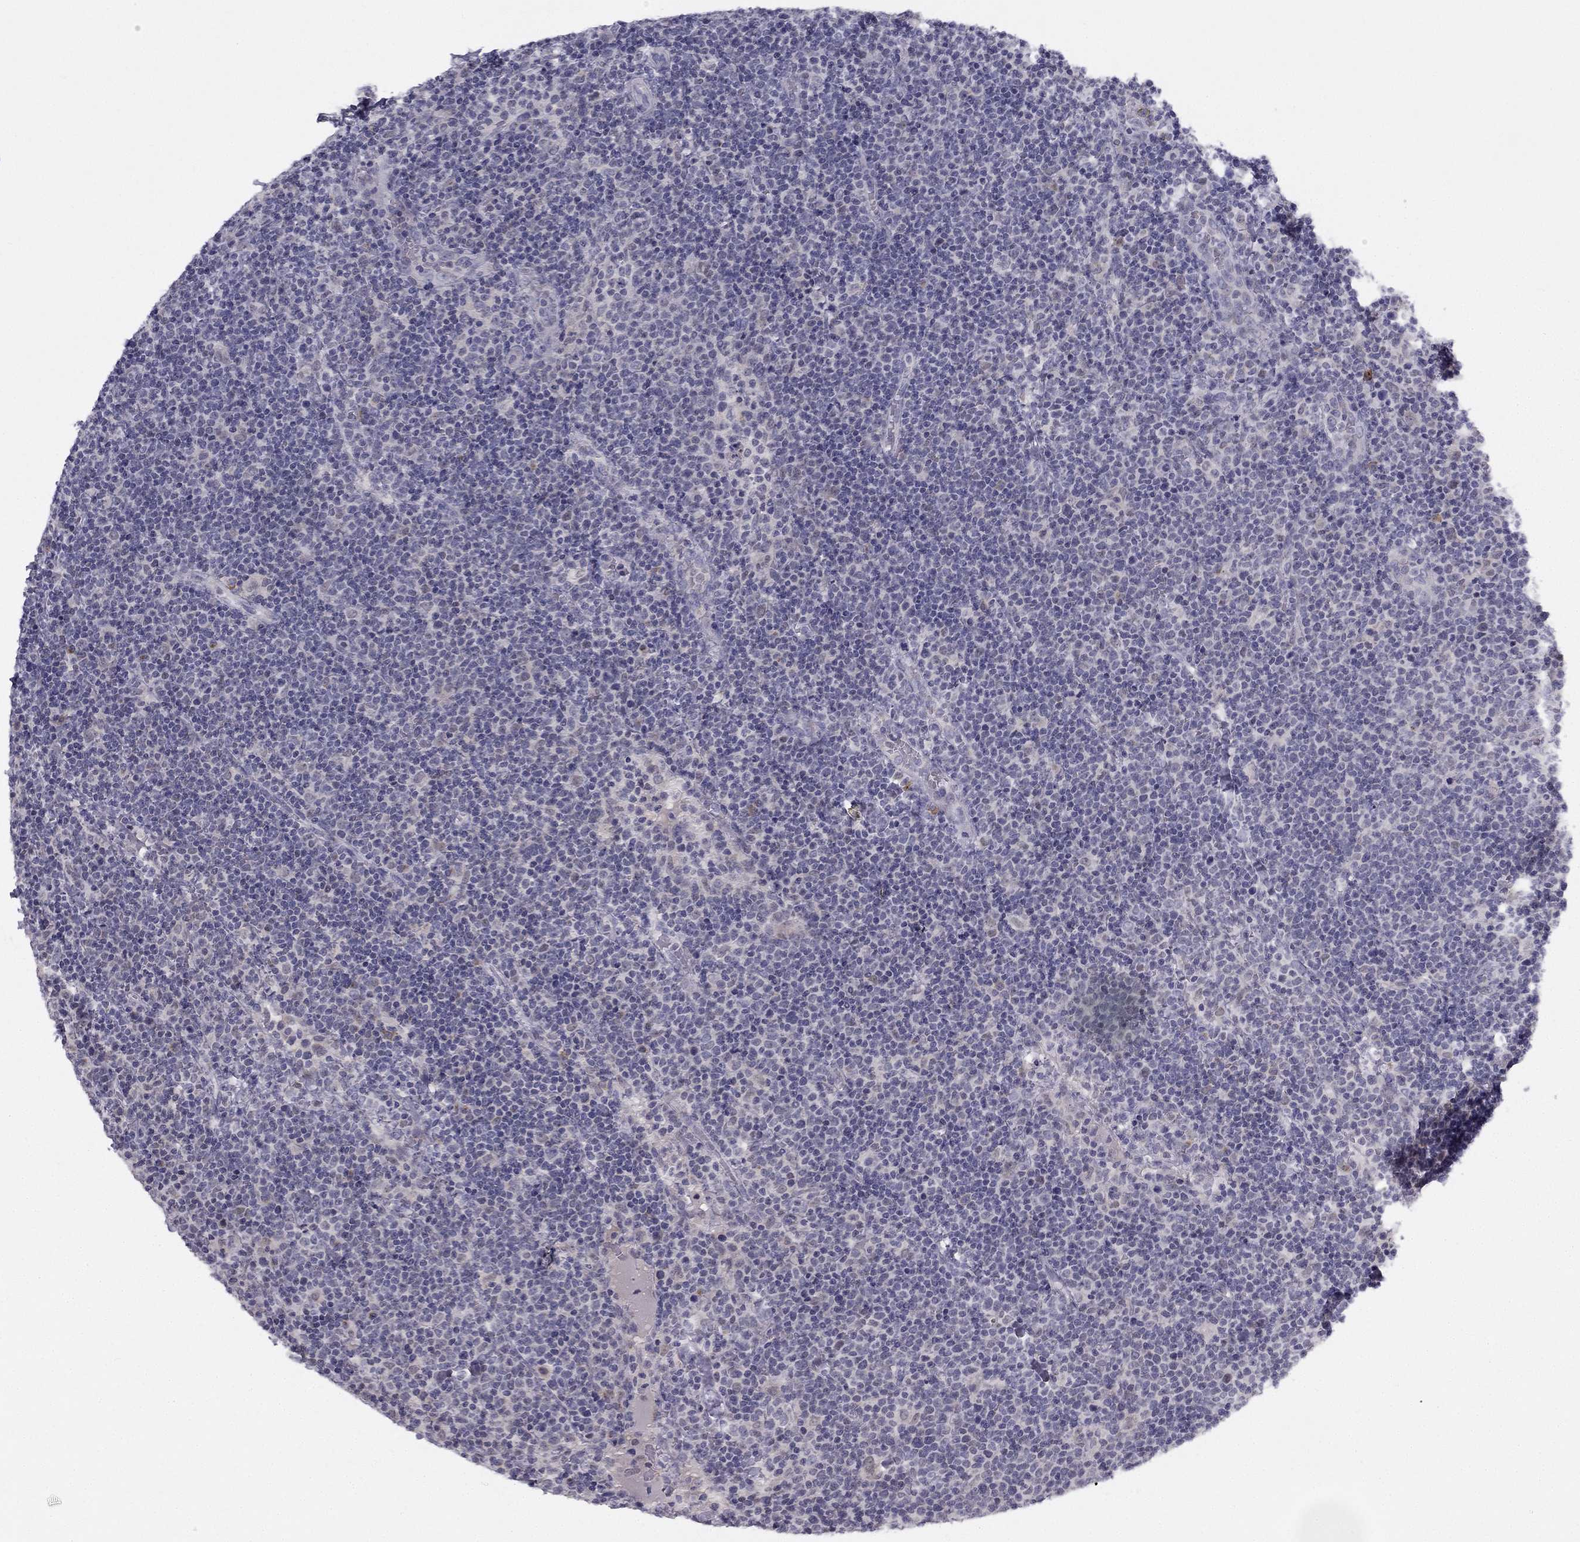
{"staining": {"intensity": "negative", "quantity": "none", "location": "none"}, "tissue": "lymphoma", "cell_type": "Tumor cells", "image_type": "cancer", "snomed": [{"axis": "morphology", "description": "Malignant lymphoma, non-Hodgkin's type, High grade"}, {"axis": "topography", "description": "Lymph node"}], "caption": "Malignant lymphoma, non-Hodgkin's type (high-grade) was stained to show a protein in brown. There is no significant staining in tumor cells. (DAB immunohistochemistry, high magnification).", "gene": "TRPS1", "patient": {"sex": "male", "age": 61}}